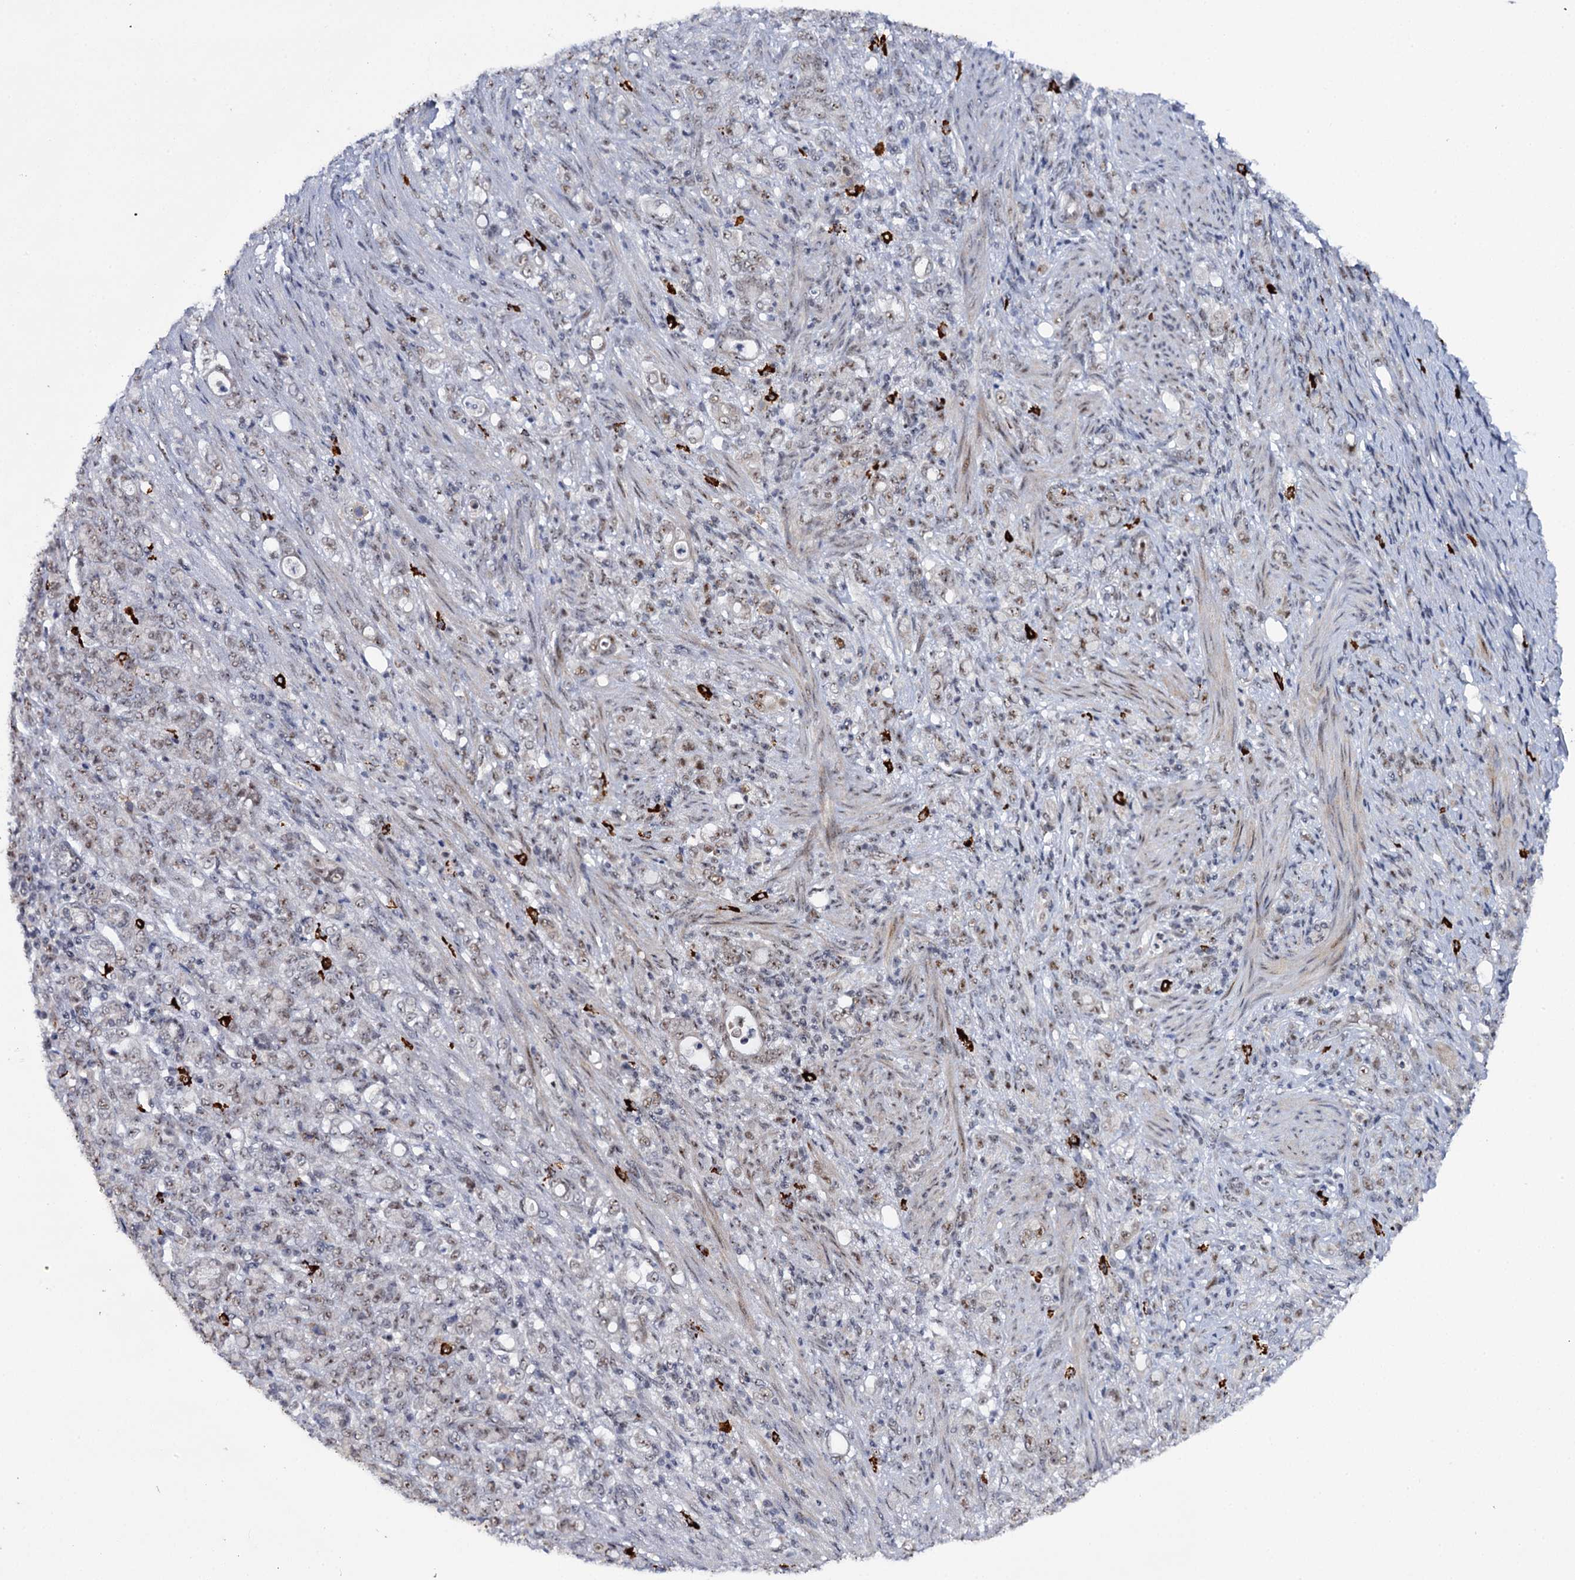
{"staining": {"intensity": "moderate", "quantity": "25%-75%", "location": "nuclear"}, "tissue": "stomach cancer", "cell_type": "Tumor cells", "image_type": "cancer", "snomed": [{"axis": "morphology", "description": "Adenocarcinoma, NOS"}, {"axis": "topography", "description": "Stomach"}], "caption": "Stomach cancer tissue shows moderate nuclear expression in approximately 25%-75% of tumor cells", "gene": "BUD13", "patient": {"sex": "female", "age": 79}}